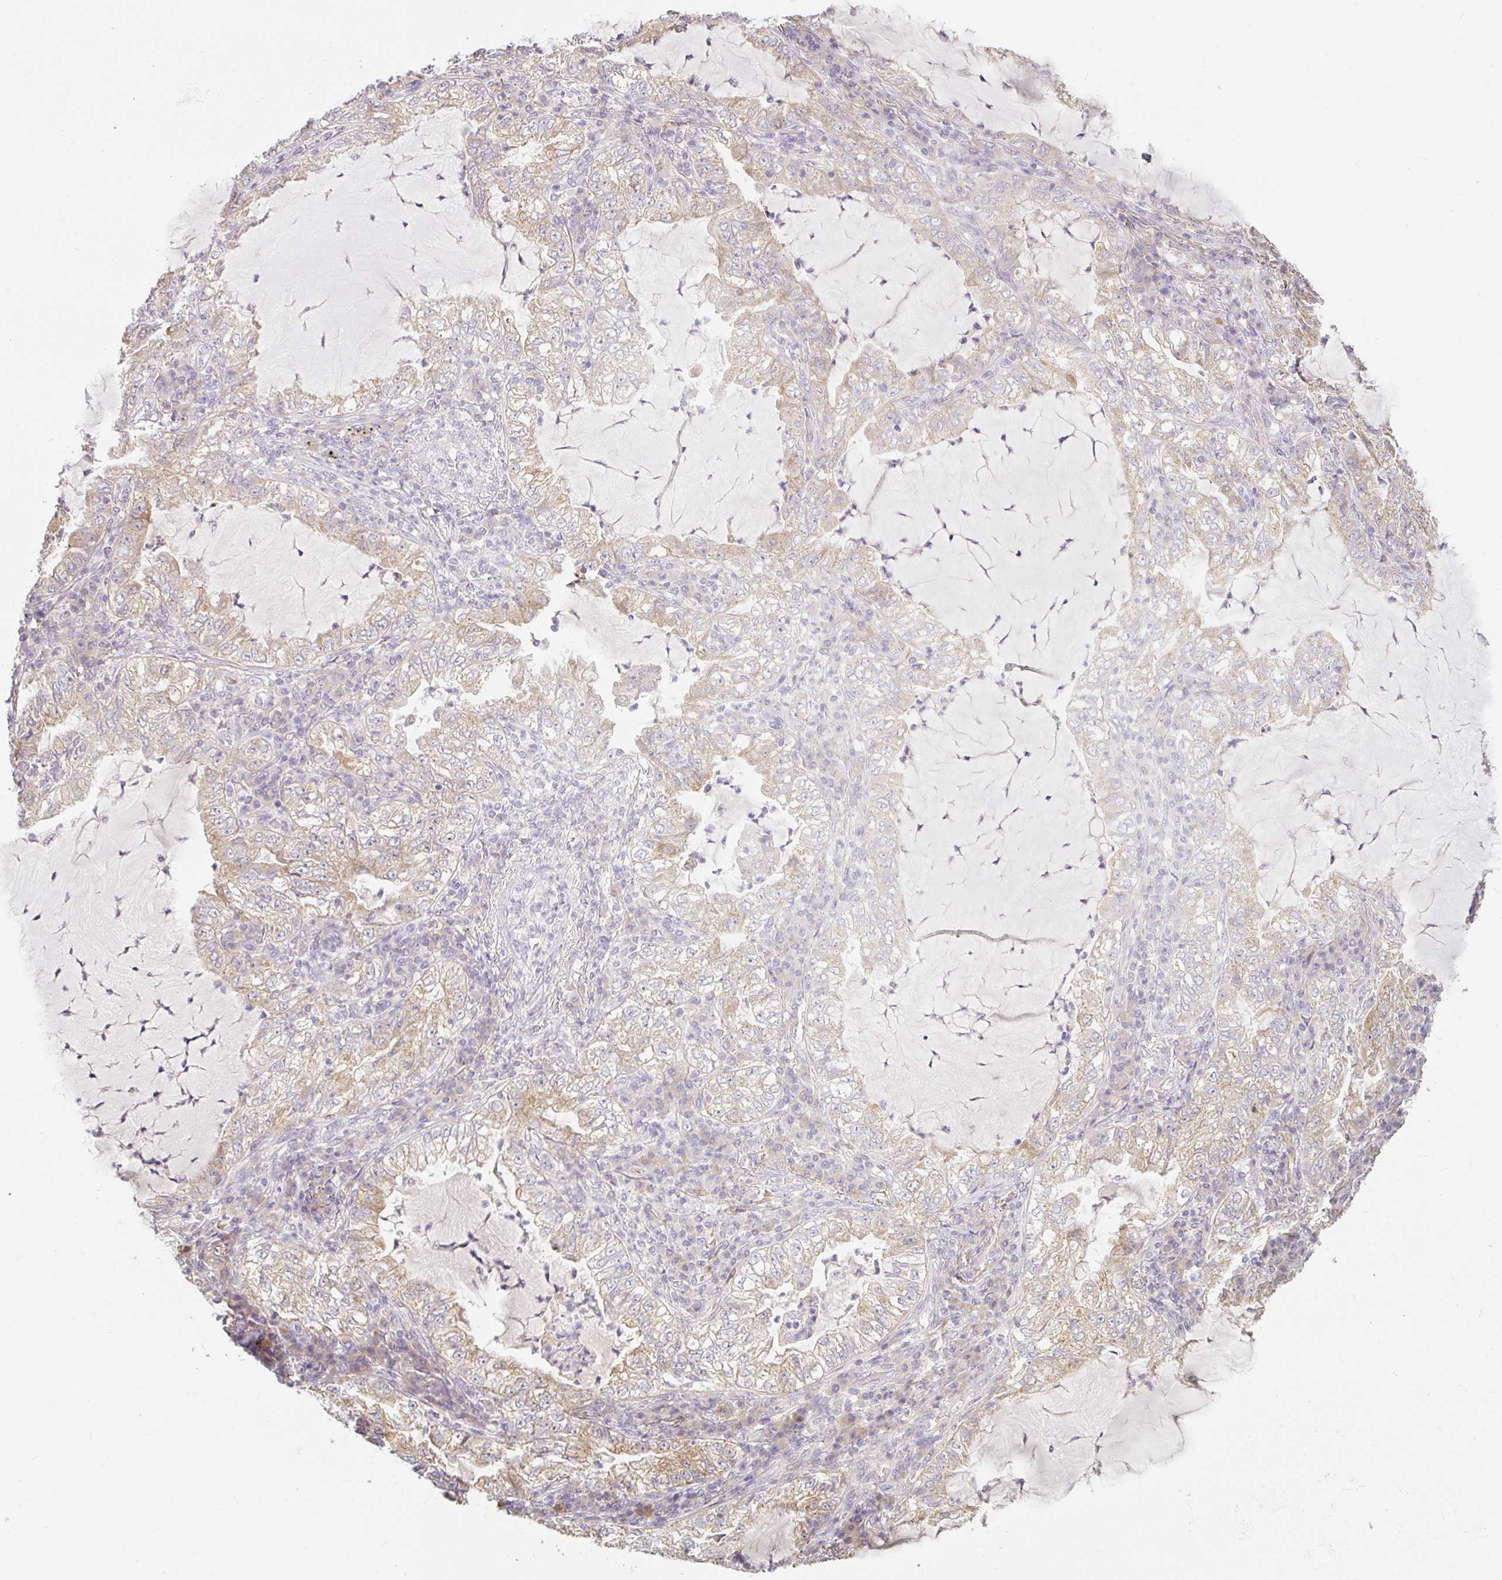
{"staining": {"intensity": "moderate", "quantity": ">75%", "location": "cytoplasmic/membranous"}, "tissue": "lung cancer", "cell_type": "Tumor cells", "image_type": "cancer", "snomed": [{"axis": "morphology", "description": "Adenocarcinoma, NOS"}, {"axis": "topography", "description": "Lung"}], "caption": "Lung adenocarcinoma was stained to show a protein in brown. There is medium levels of moderate cytoplasmic/membranous expression in approximately >75% of tumor cells.", "gene": "MIA2", "patient": {"sex": "female", "age": 73}}